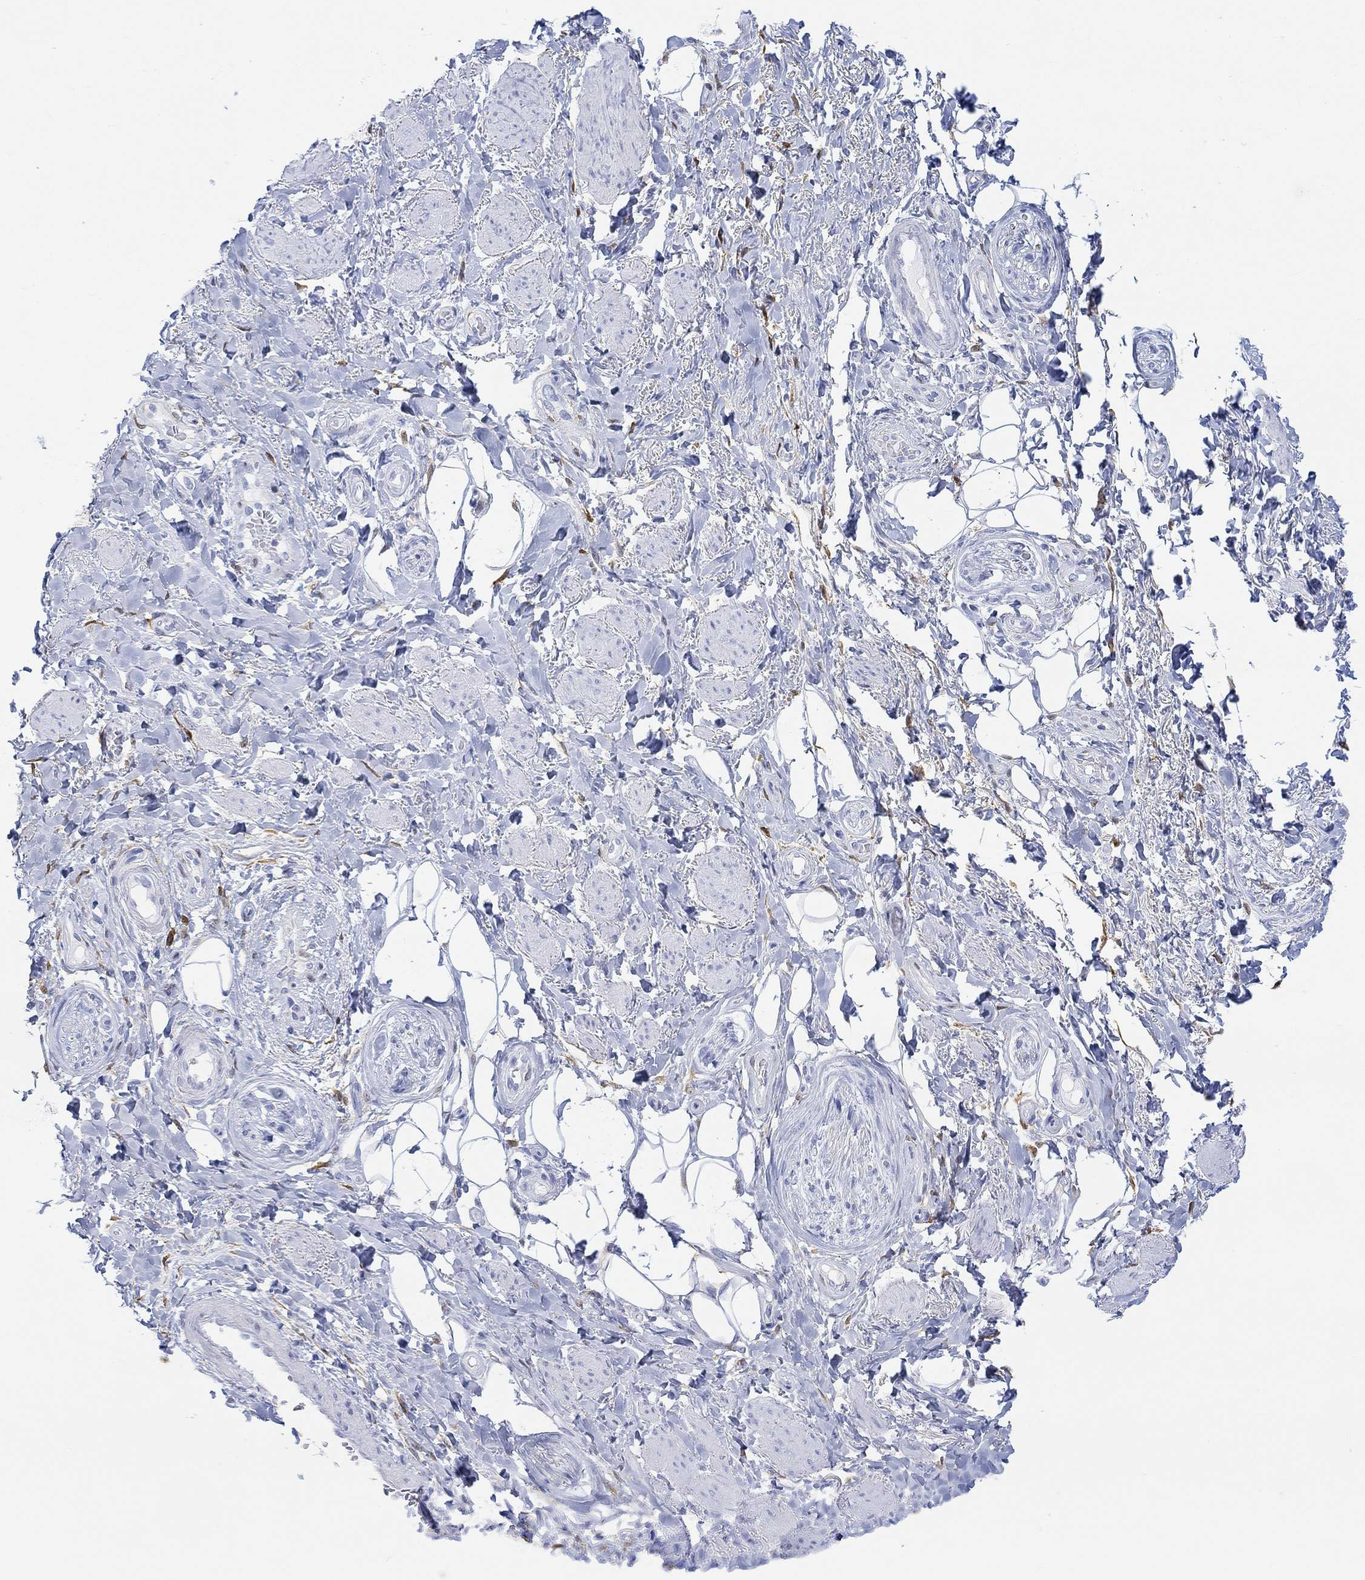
{"staining": {"intensity": "negative", "quantity": "none", "location": "none"}, "tissue": "adipose tissue", "cell_type": "Adipocytes", "image_type": "normal", "snomed": [{"axis": "morphology", "description": "Normal tissue, NOS"}, {"axis": "topography", "description": "Skeletal muscle"}, {"axis": "topography", "description": "Anal"}, {"axis": "topography", "description": "Peripheral nerve tissue"}], "caption": "A micrograph of human adipose tissue is negative for staining in adipocytes. Brightfield microscopy of immunohistochemistry (IHC) stained with DAB (3,3'-diaminobenzidine) (brown) and hematoxylin (blue), captured at high magnification.", "gene": "TPPP3", "patient": {"sex": "male", "age": 53}}